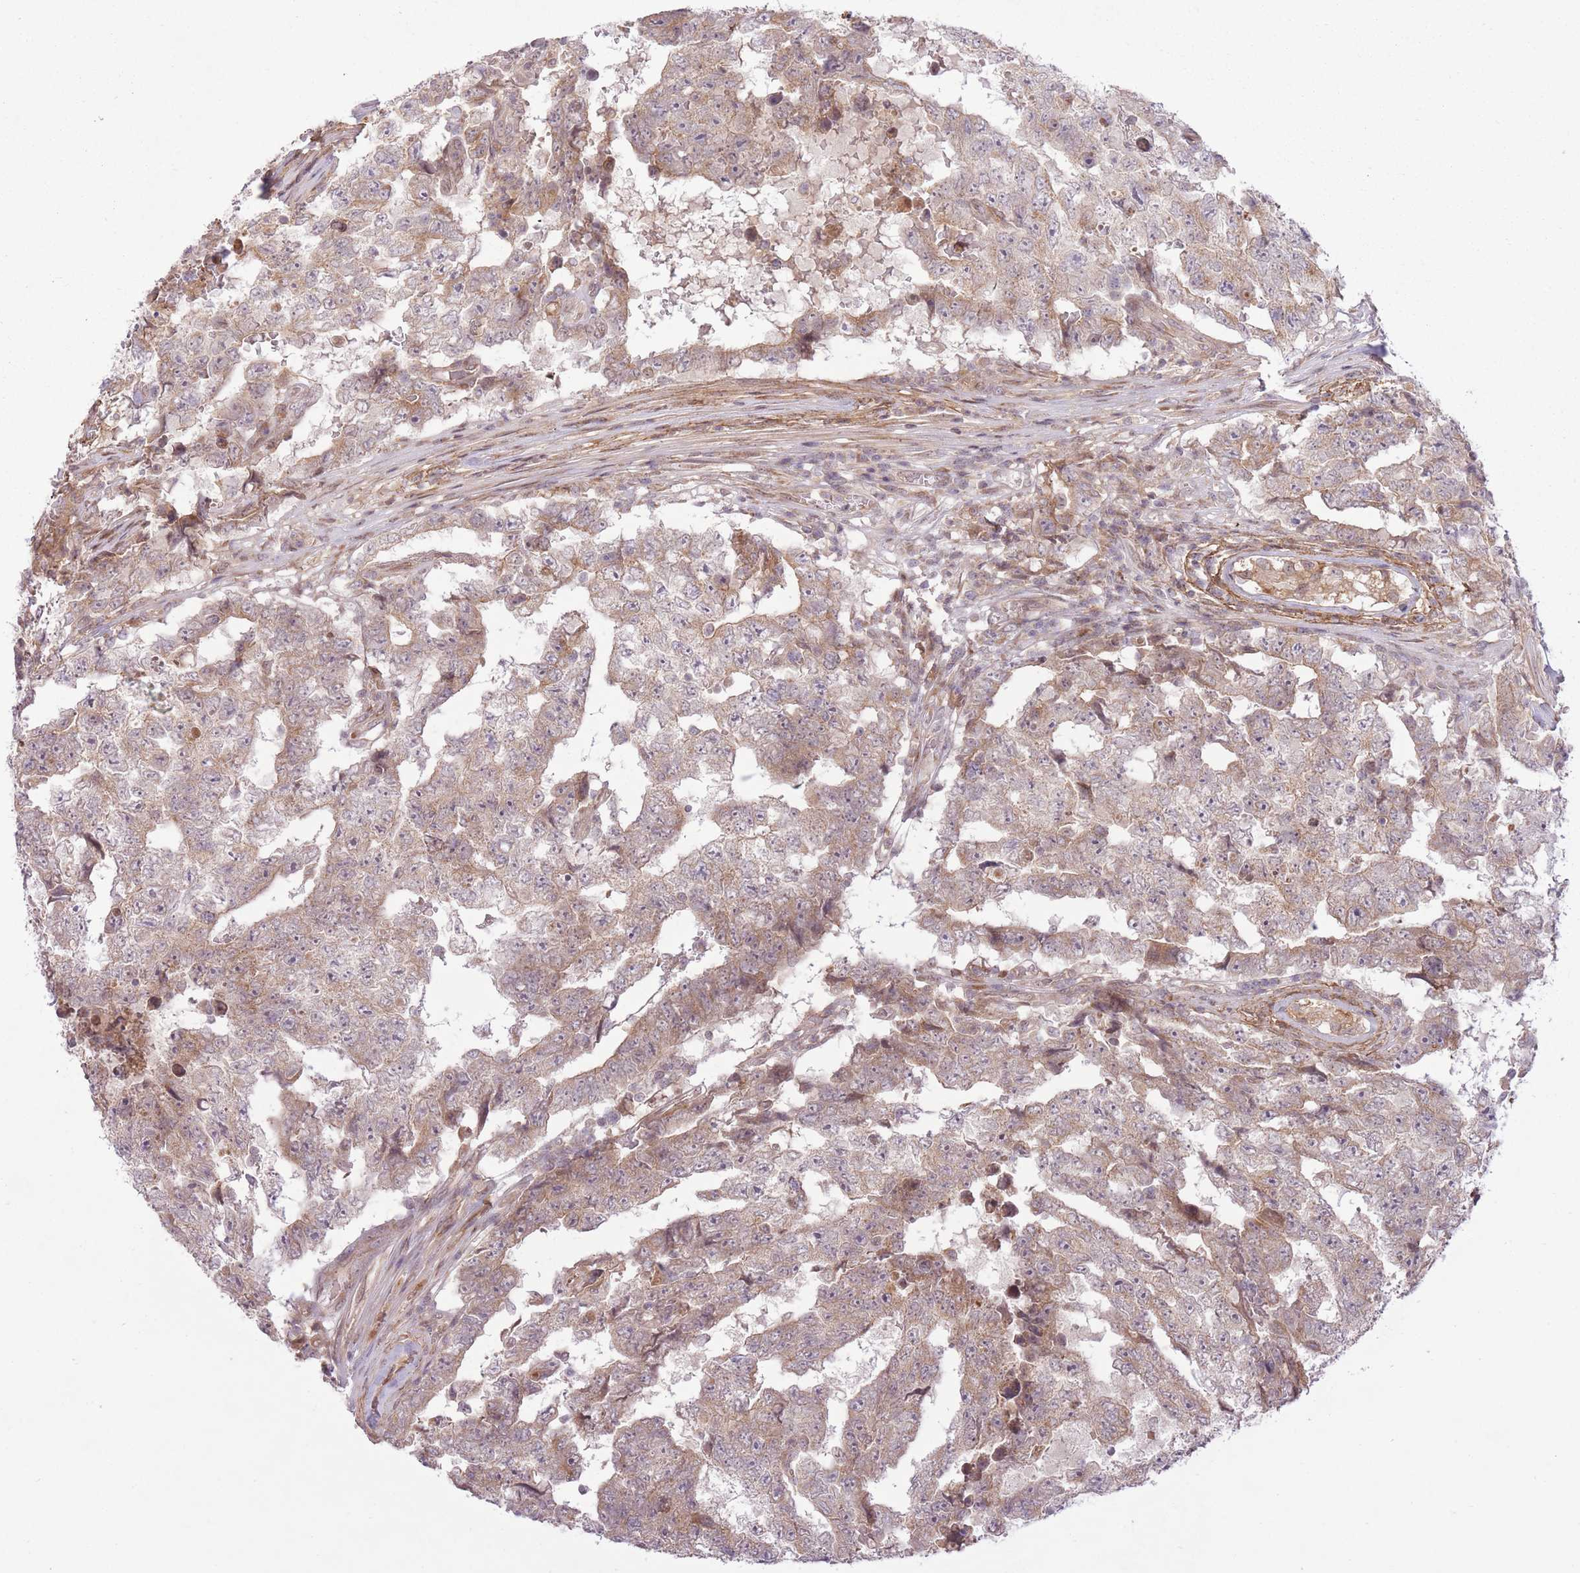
{"staining": {"intensity": "weak", "quantity": "25%-75%", "location": "cytoplasmic/membranous"}, "tissue": "testis cancer", "cell_type": "Tumor cells", "image_type": "cancer", "snomed": [{"axis": "morphology", "description": "Carcinoma, Embryonal, NOS"}, {"axis": "topography", "description": "Testis"}], "caption": "Protein expression analysis of testis embryonal carcinoma demonstrates weak cytoplasmic/membranous expression in approximately 25%-75% of tumor cells. (IHC, brightfield microscopy, high magnification).", "gene": "ZNF391", "patient": {"sex": "male", "age": 25}}